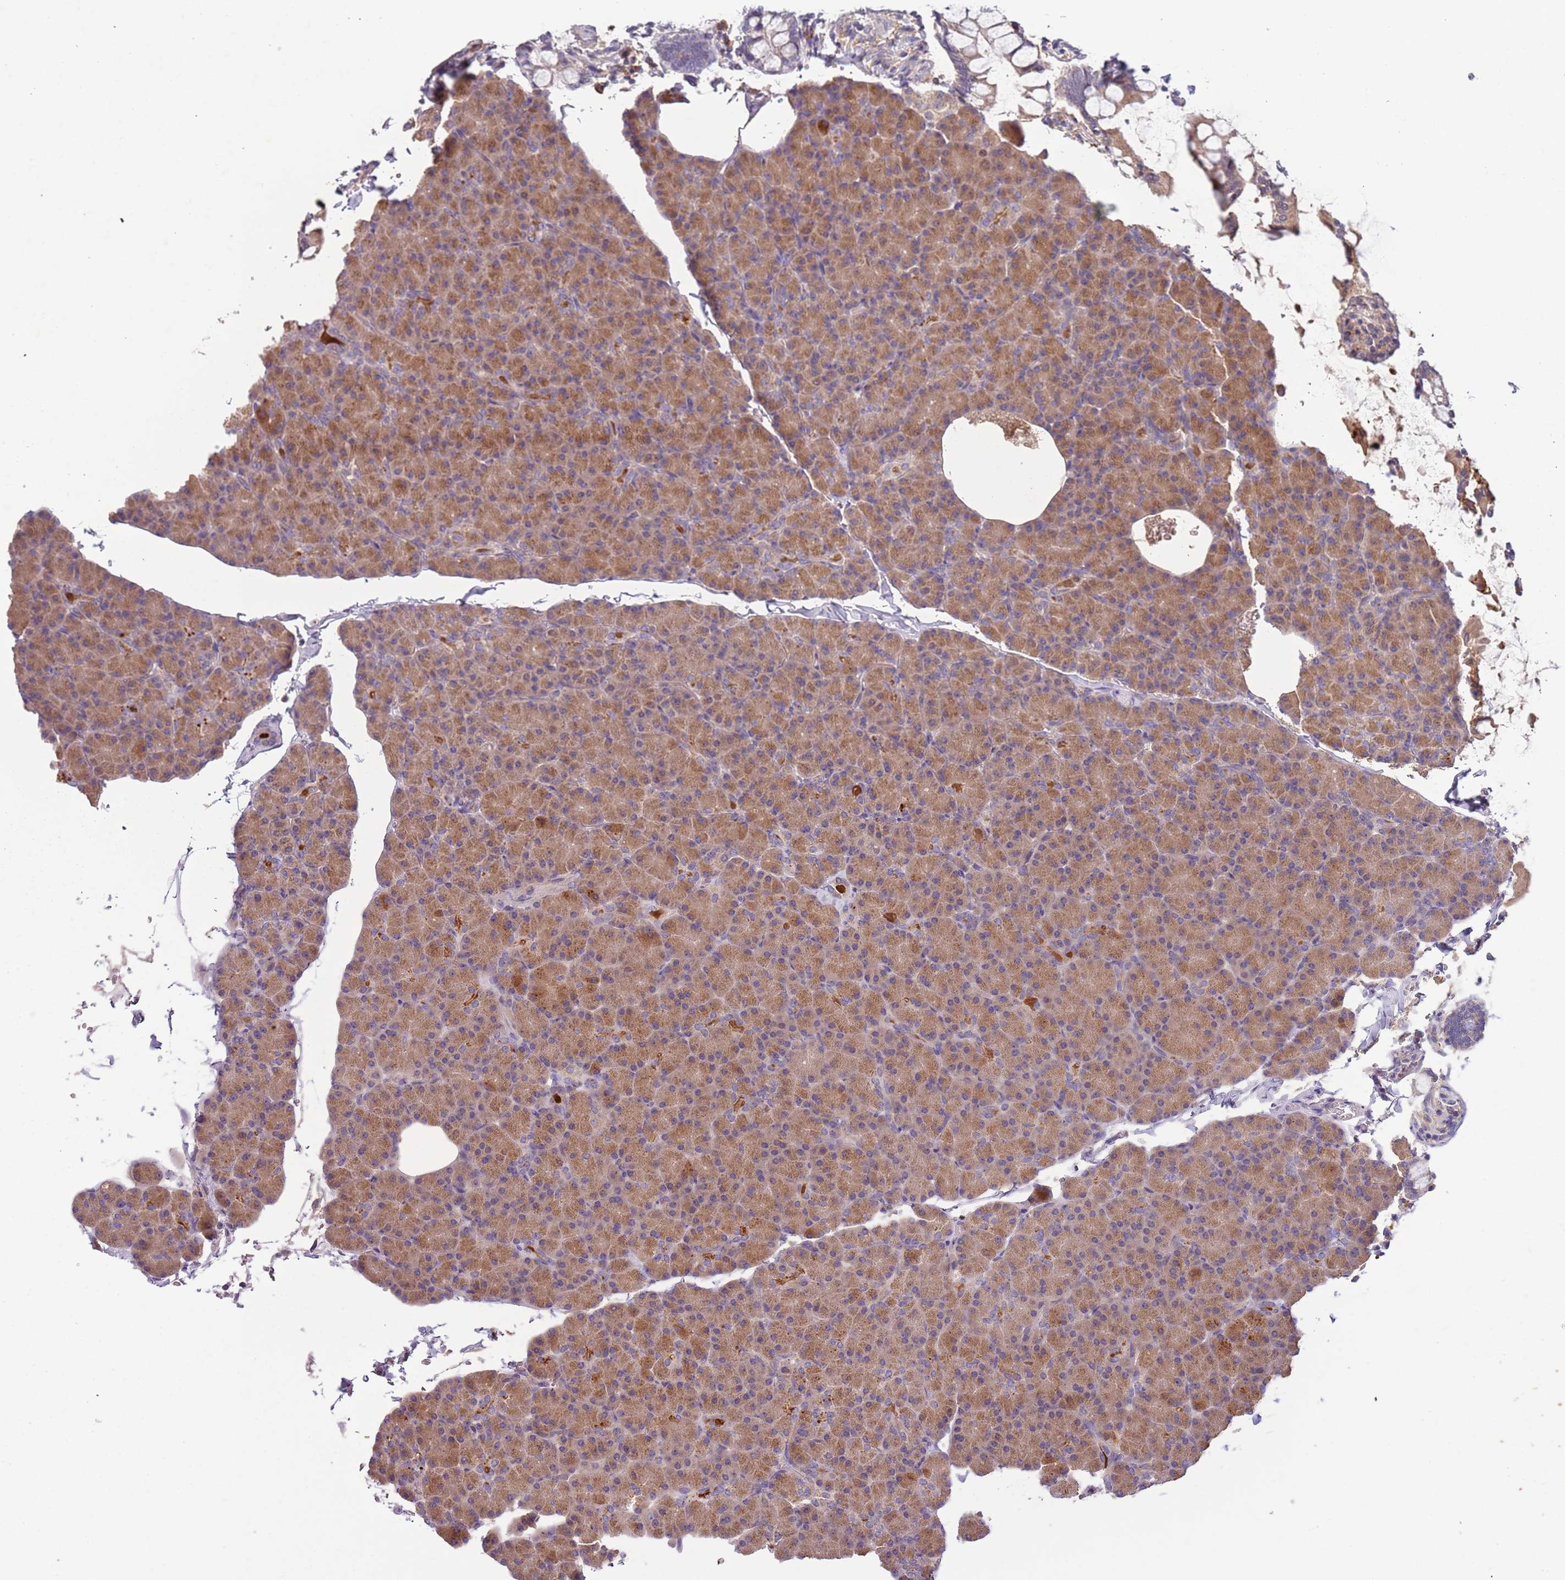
{"staining": {"intensity": "moderate", "quantity": ">75%", "location": "cytoplasmic/membranous"}, "tissue": "pancreas", "cell_type": "Exocrine glandular cells", "image_type": "normal", "snomed": [{"axis": "morphology", "description": "Normal tissue, NOS"}, {"axis": "topography", "description": "Pancreas"}], "caption": "Pancreas stained with a protein marker displays moderate staining in exocrine glandular cells.", "gene": "FECH", "patient": {"sex": "female", "age": 43}}